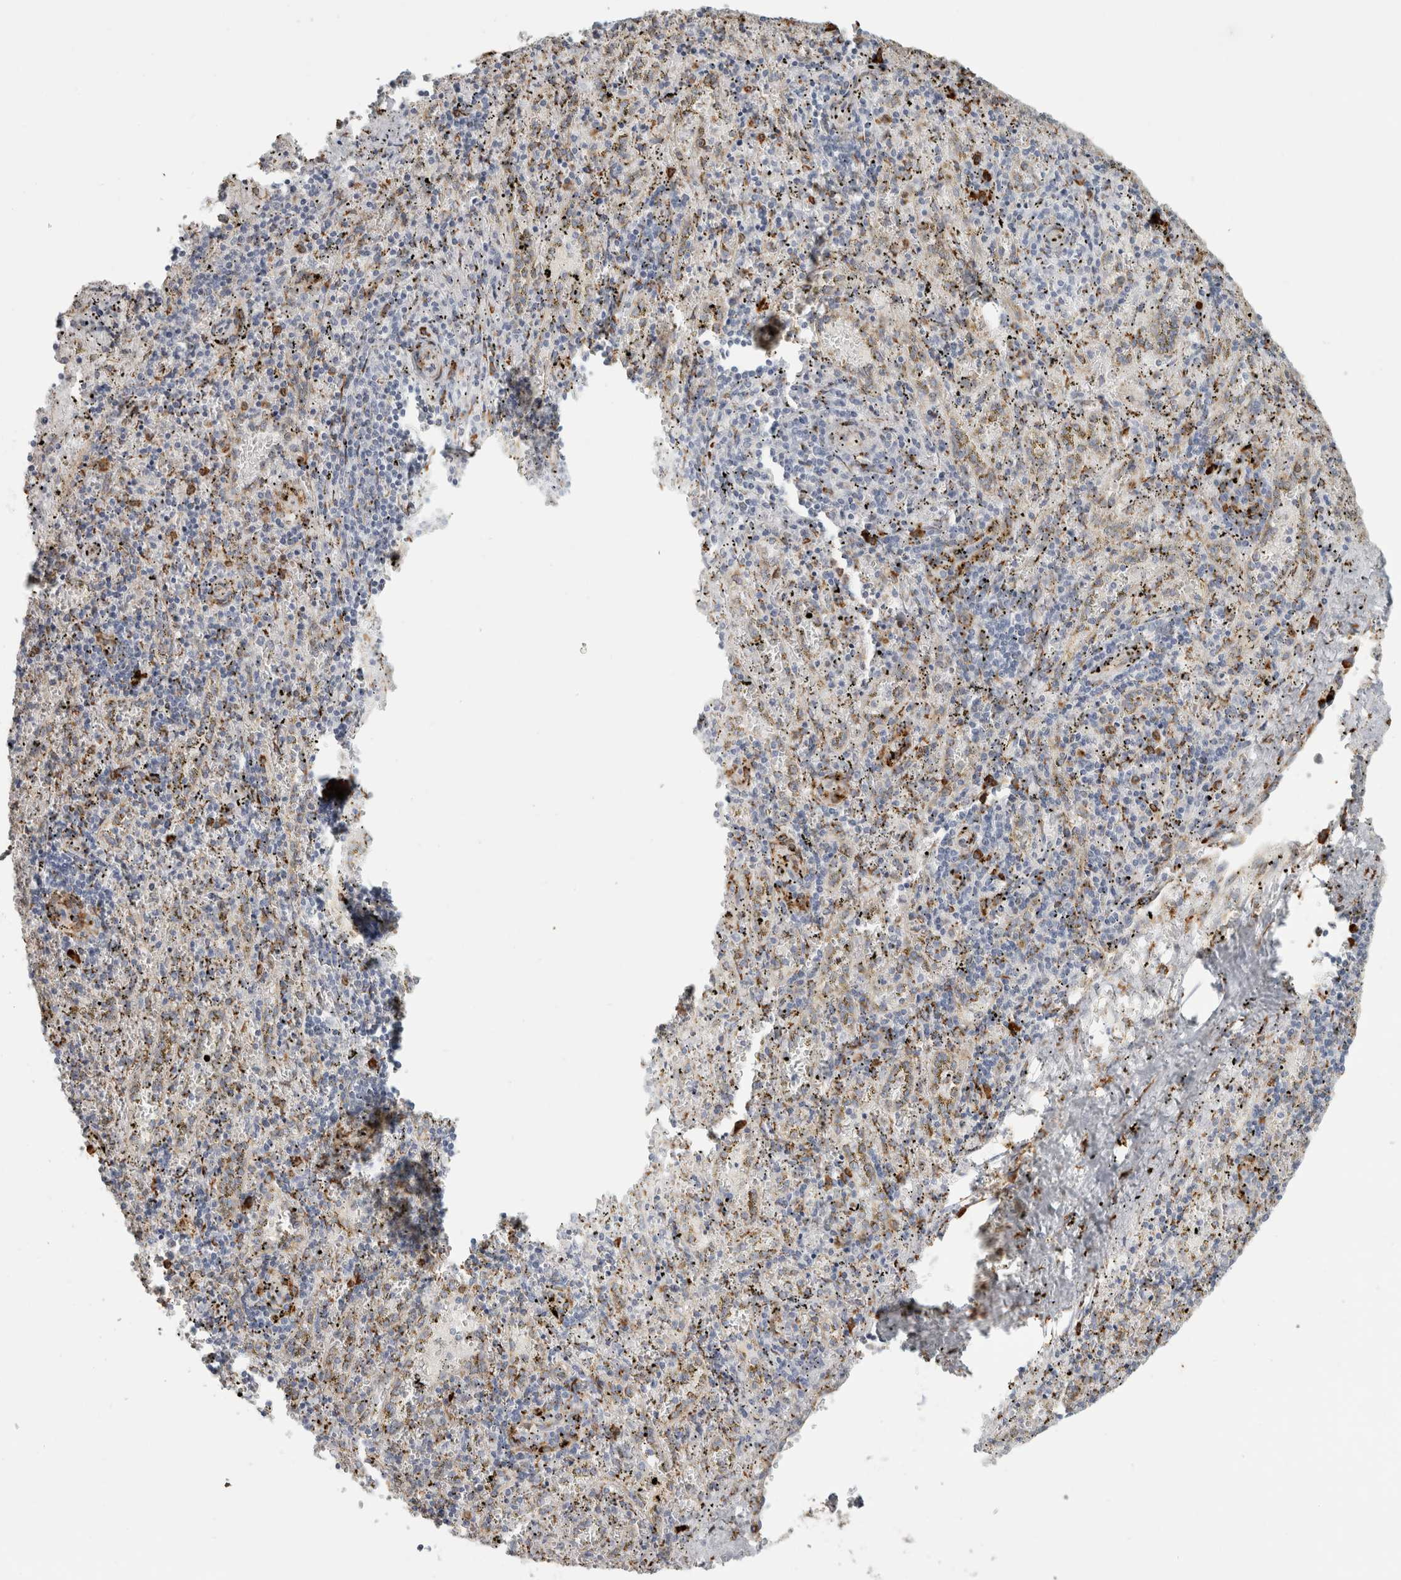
{"staining": {"intensity": "moderate", "quantity": "<25%", "location": "cytoplasmic/membranous"}, "tissue": "spleen", "cell_type": "Cells in red pulp", "image_type": "normal", "snomed": [{"axis": "morphology", "description": "Normal tissue, NOS"}, {"axis": "topography", "description": "Spleen"}], "caption": "The photomicrograph displays staining of normal spleen, revealing moderate cytoplasmic/membranous protein positivity (brown color) within cells in red pulp. (DAB IHC with brightfield microscopy, high magnification).", "gene": "OSTN", "patient": {"sex": "male", "age": 11}}